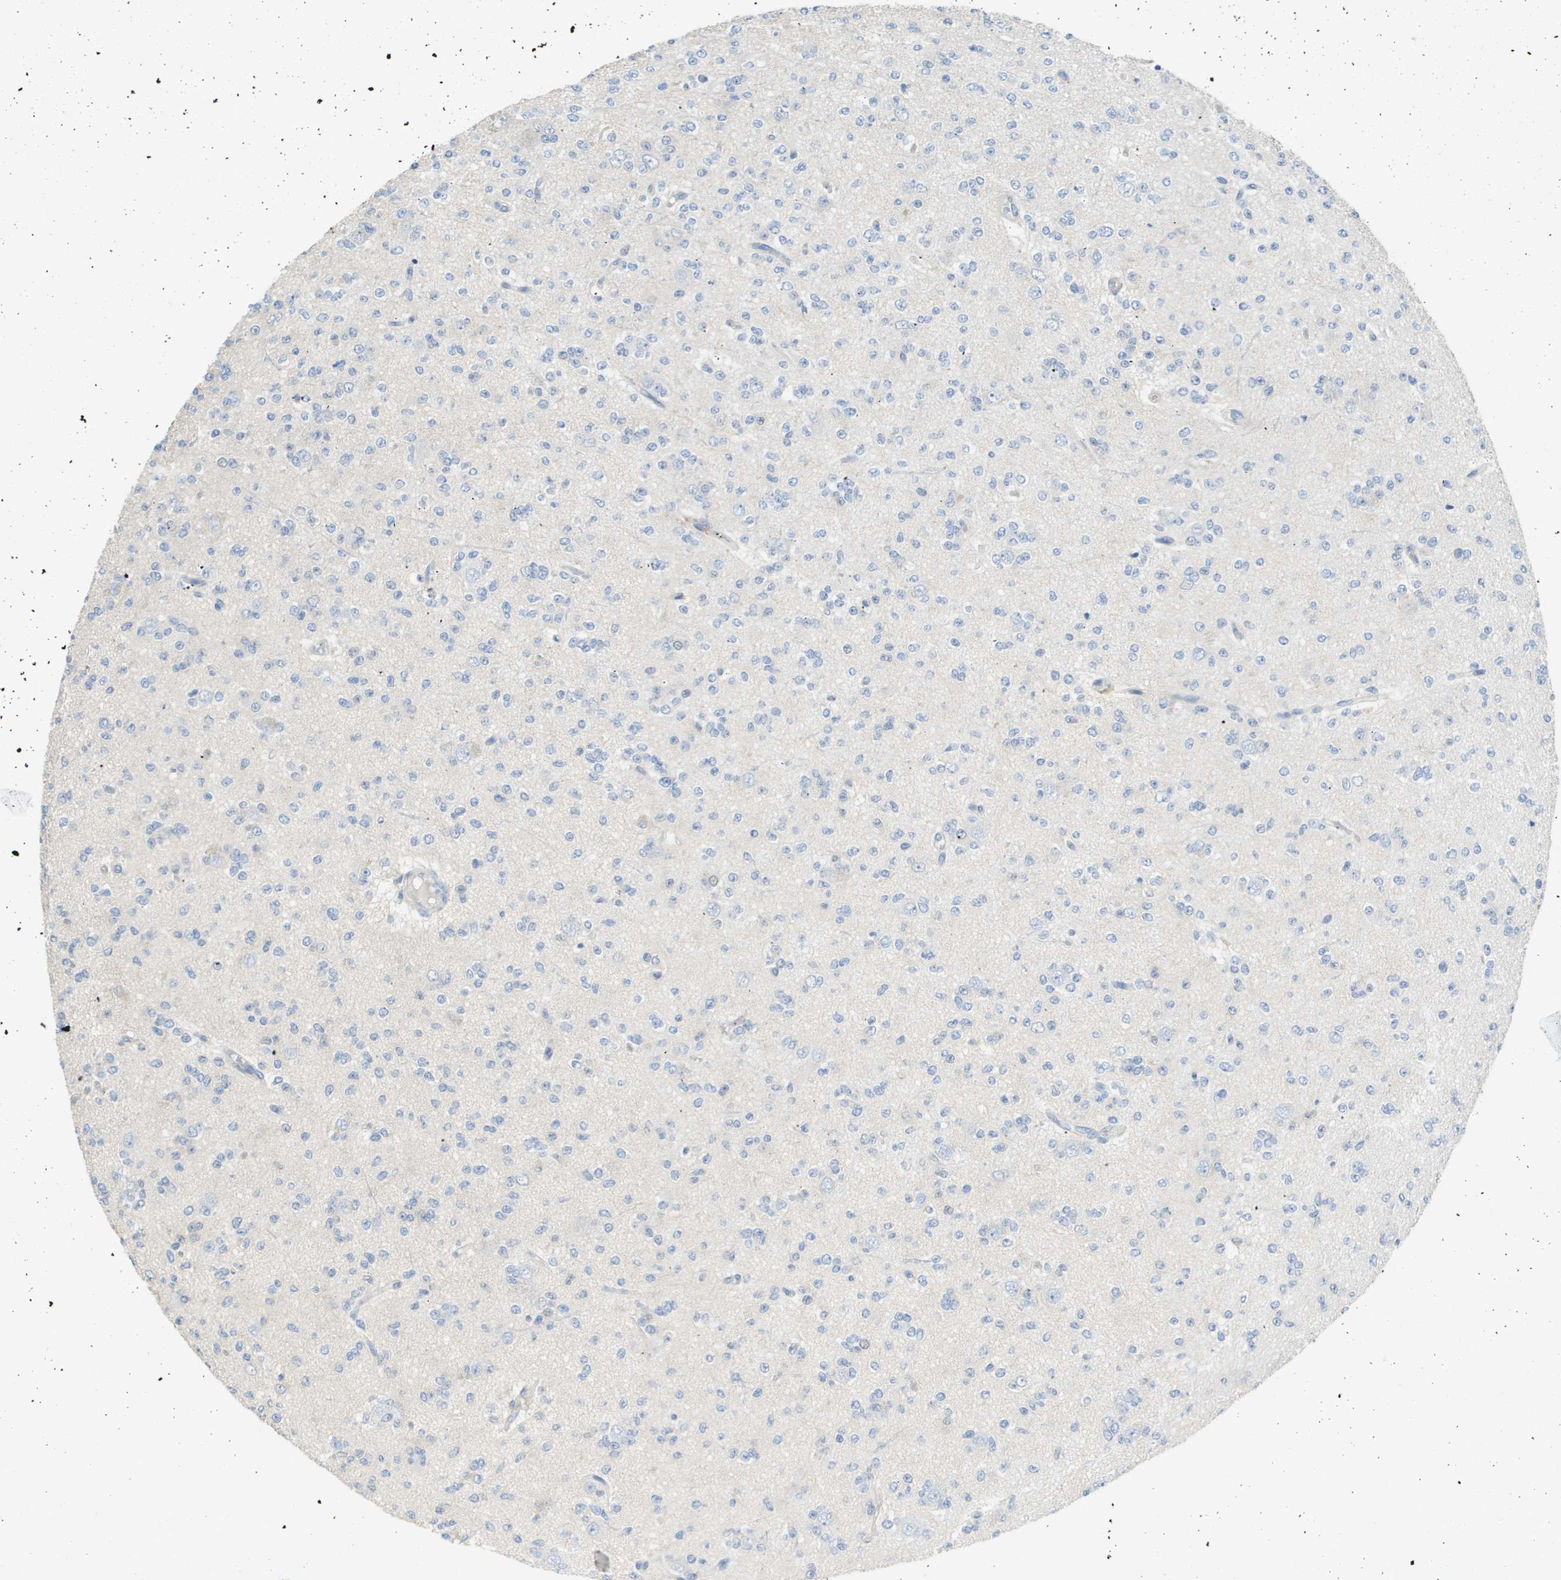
{"staining": {"intensity": "negative", "quantity": "none", "location": "none"}, "tissue": "glioma", "cell_type": "Tumor cells", "image_type": "cancer", "snomed": [{"axis": "morphology", "description": "Glioma, malignant, Low grade"}, {"axis": "topography", "description": "Brain"}], "caption": "Immunohistochemistry image of neoplastic tissue: human glioma stained with DAB (3,3'-diaminobenzidine) displays no significant protein expression in tumor cells. The staining was performed using DAB to visualize the protein expression in brown, while the nuclei were stained in blue with hematoxylin (Magnification: 20x).", "gene": "MYL3", "patient": {"sex": "male", "age": 38}}